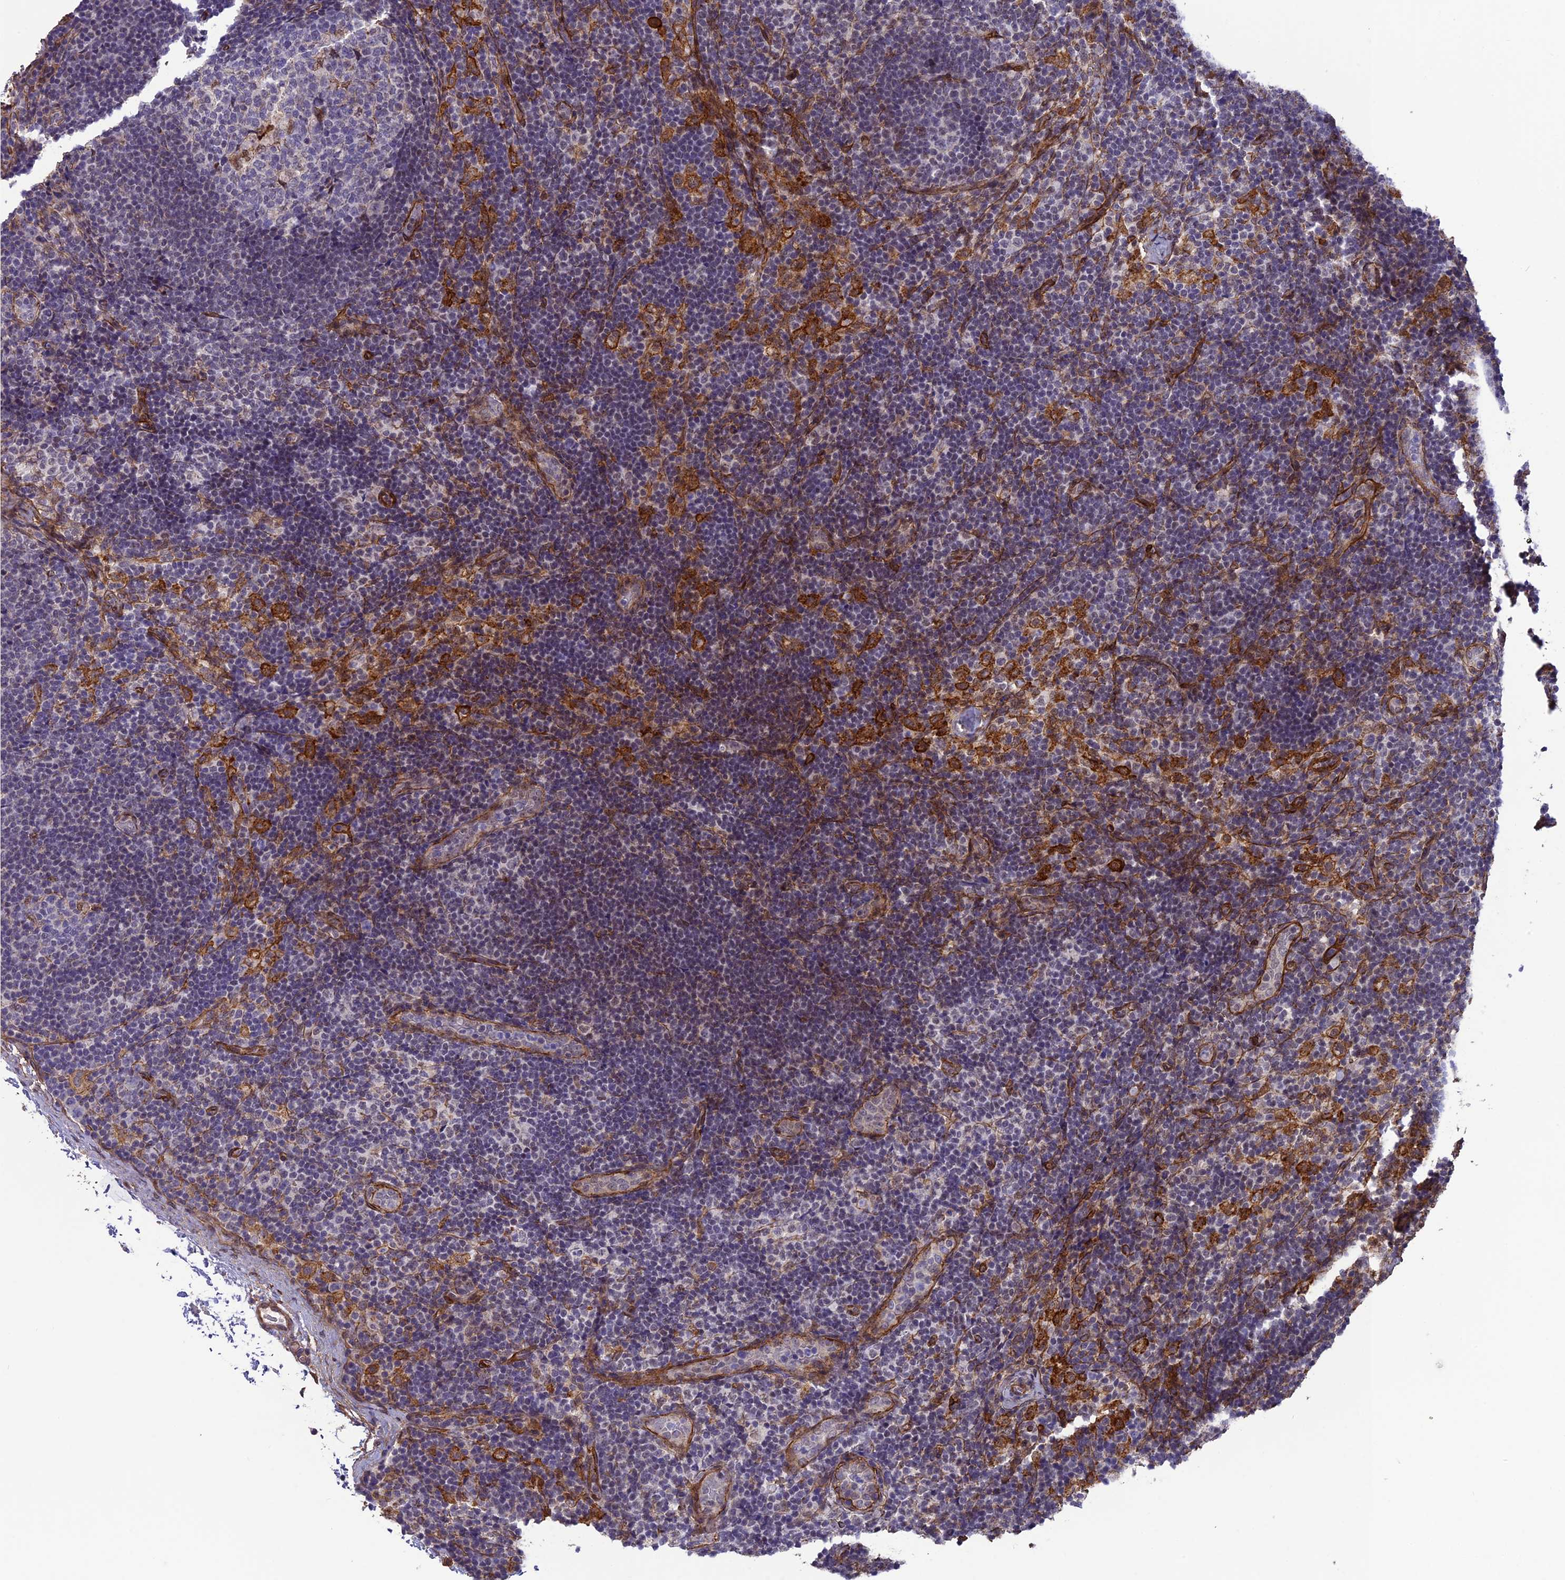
{"staining": {"intensity": "negative", "quantity": "none", "location": "none"}, "tissue": "lymph node", "cell_type": "Germinal center cells", "image_type": "normal", "snomed": [{"axis": "morphology", "description": "Normal tissue, NOS"}, {"axis": "topography", "description": "Lymph node"}], "caption": "Normal lymph node was stained to show a protein in brown. There is no significant positivity in germinal center cells.", "gene": "TNS1", "patient": {"sex": "female", "age": 22}}